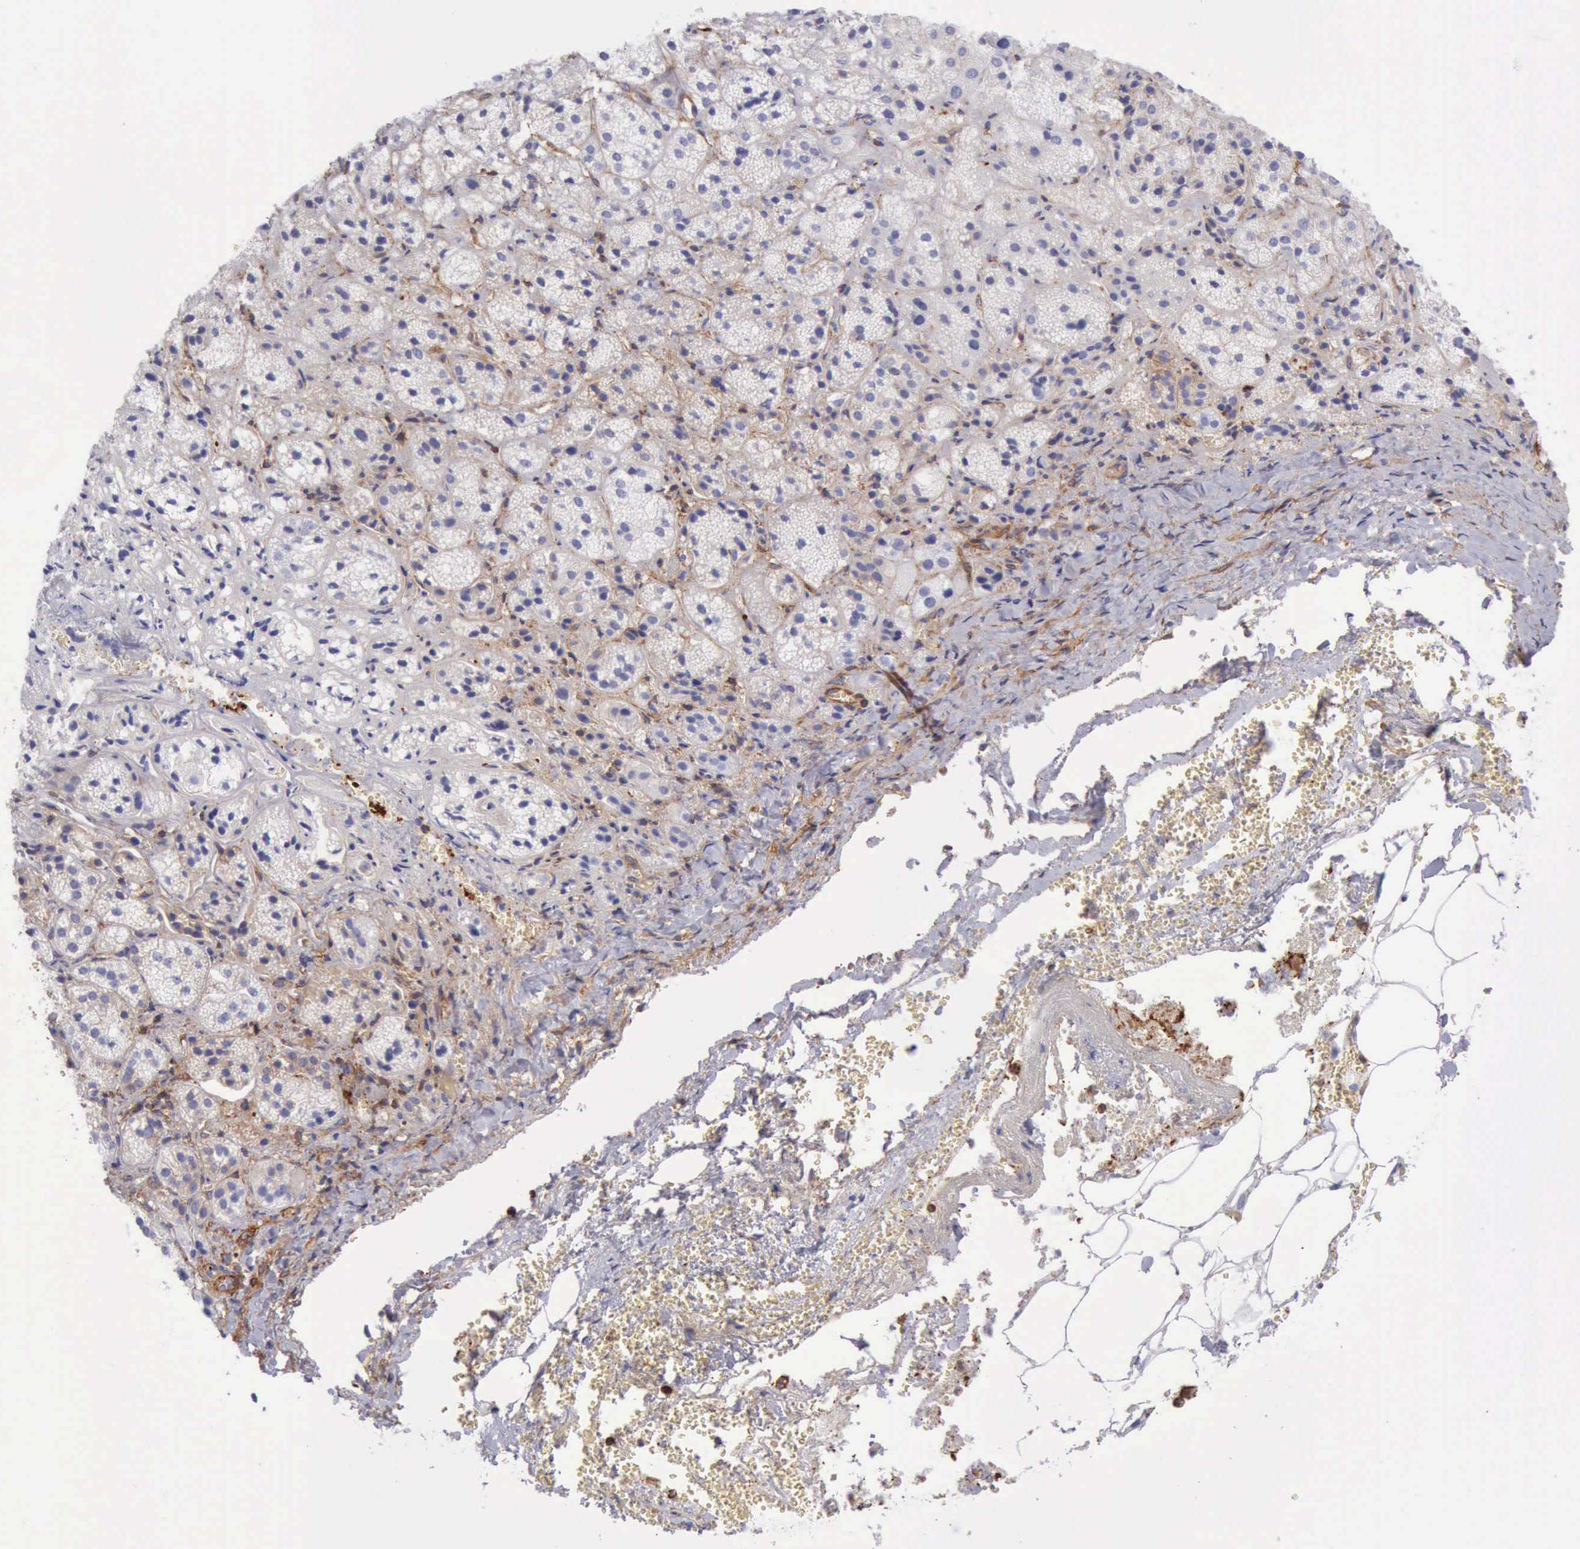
{"staining": {"intensity": "negative", "quantity": "none", "location": "none"}, "tissue": "adrenal gland", "cell_type": "Glandular cells", "image_type": "normal", "snomed": [{"axis": "morphology", "description": "Normal tissue, NOS"}, {"axis": "topography", "description": "Adrenal gland"}], "caption": "IHC image of normal adrenal gland: human adrenal gland stained with DAB (3,3'-diaminobenzidine) reveals no significant protein expression in glandular cells. (DAB (3,3'-diaminobenzidine) immunohistochemistry visualized using brightfield microscopy, high magnification).", "gene": "FLNA", "patient": {"sex": "female", "age": 71}}